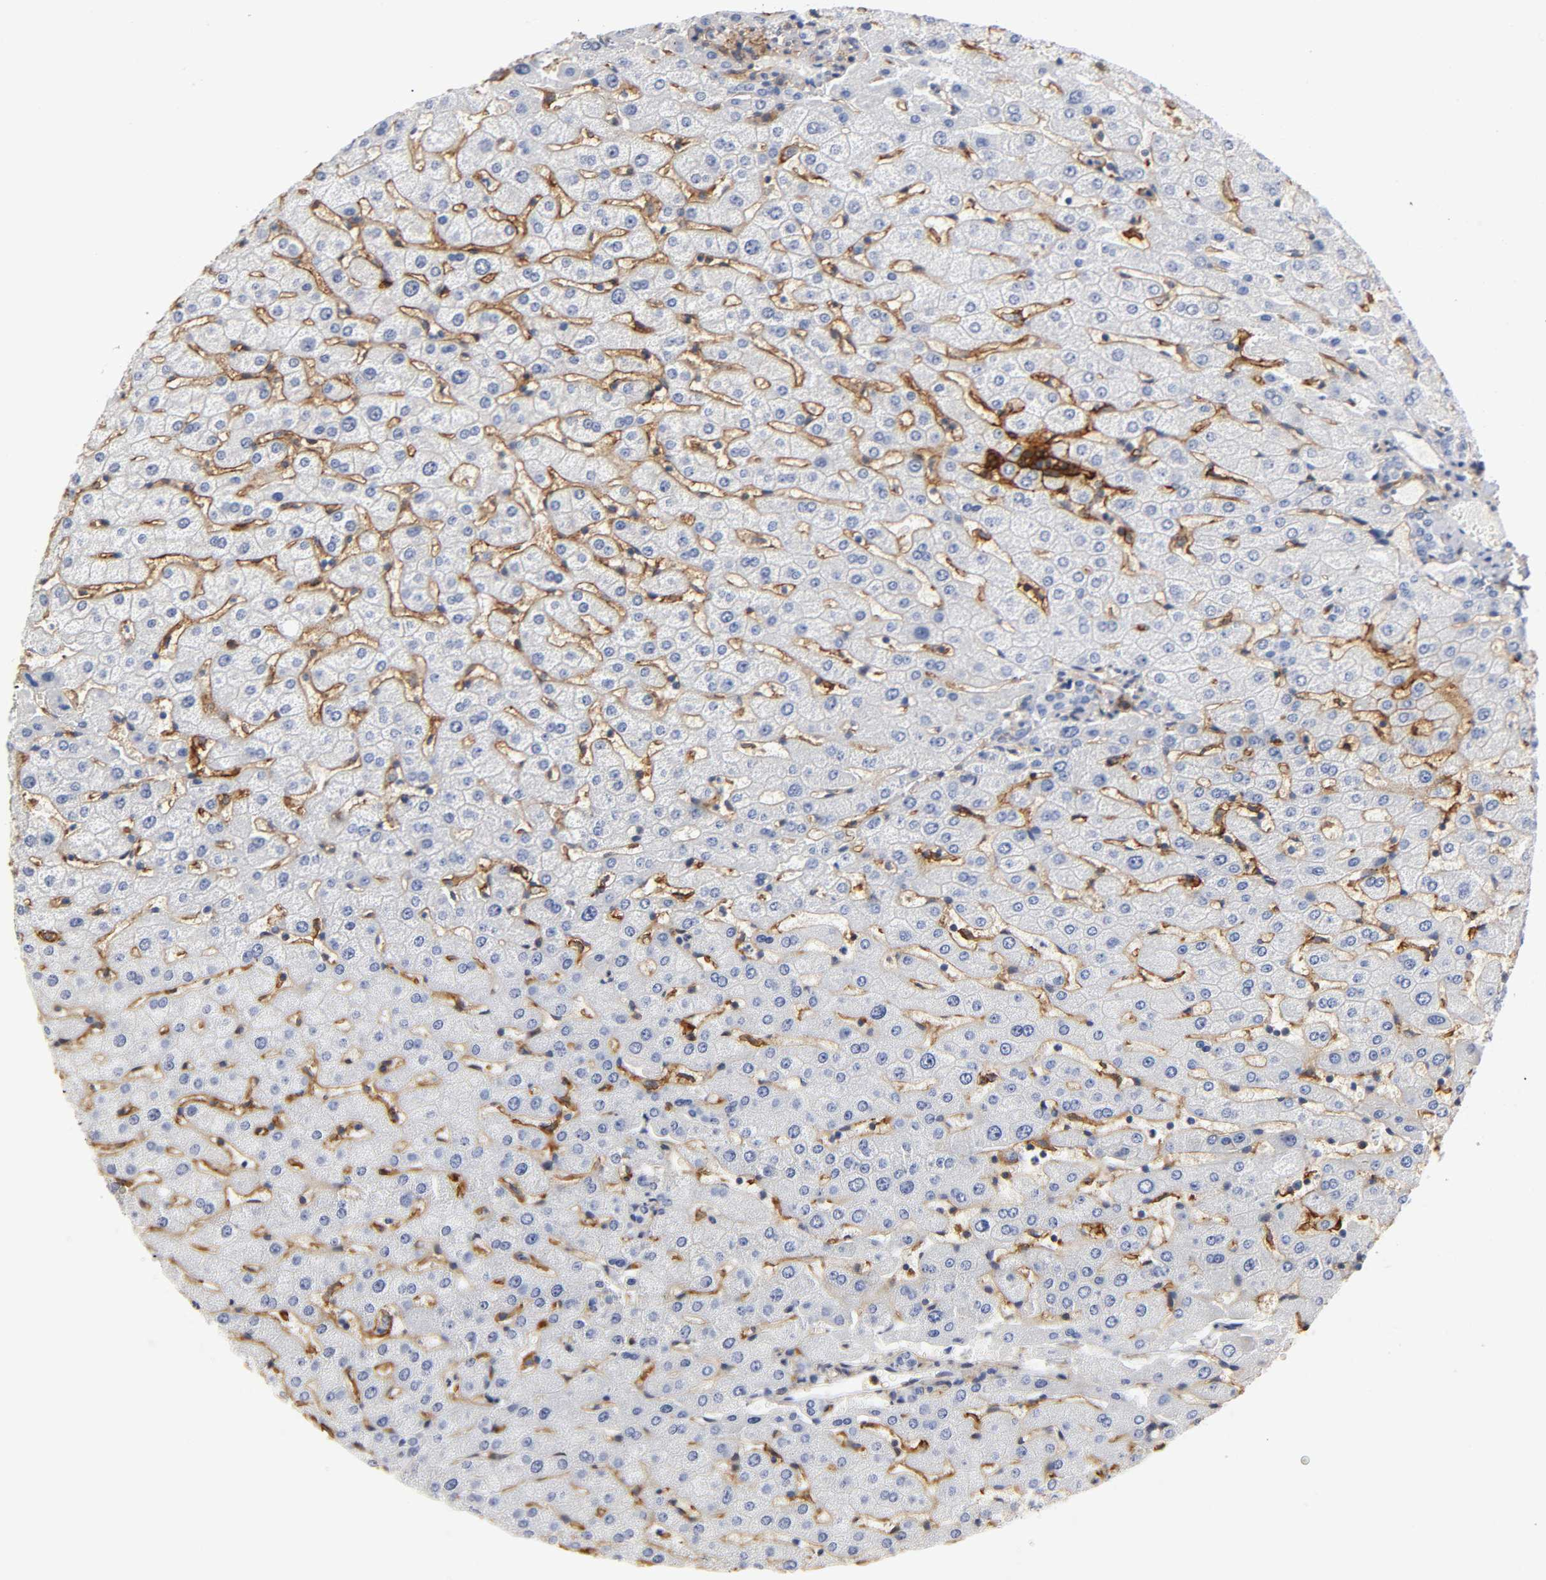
{"staining": {"intensity": "negative", "quantity": "none", "location": "none"}, "tissue": "liver", "cell_type": "Cholangiocytes", "image_type": "normal", "snomed": [{"axis": "morphology", "description": "Normal tissue, NOS"}, {"axis": "morphology", "description": "Fibrosis, NOS"}, {"axis": "topography", "description": "Liver"}], "caption": "The micrograph reveals no significant positivity in cholangiocytes of liver. (Brightfield microscopy of DAB (3,3'-diaminobenzidine) immunohistochemistry at high magnification).", "gene": "ICAM1", "patient": {"sex": "female", "age": 29}}